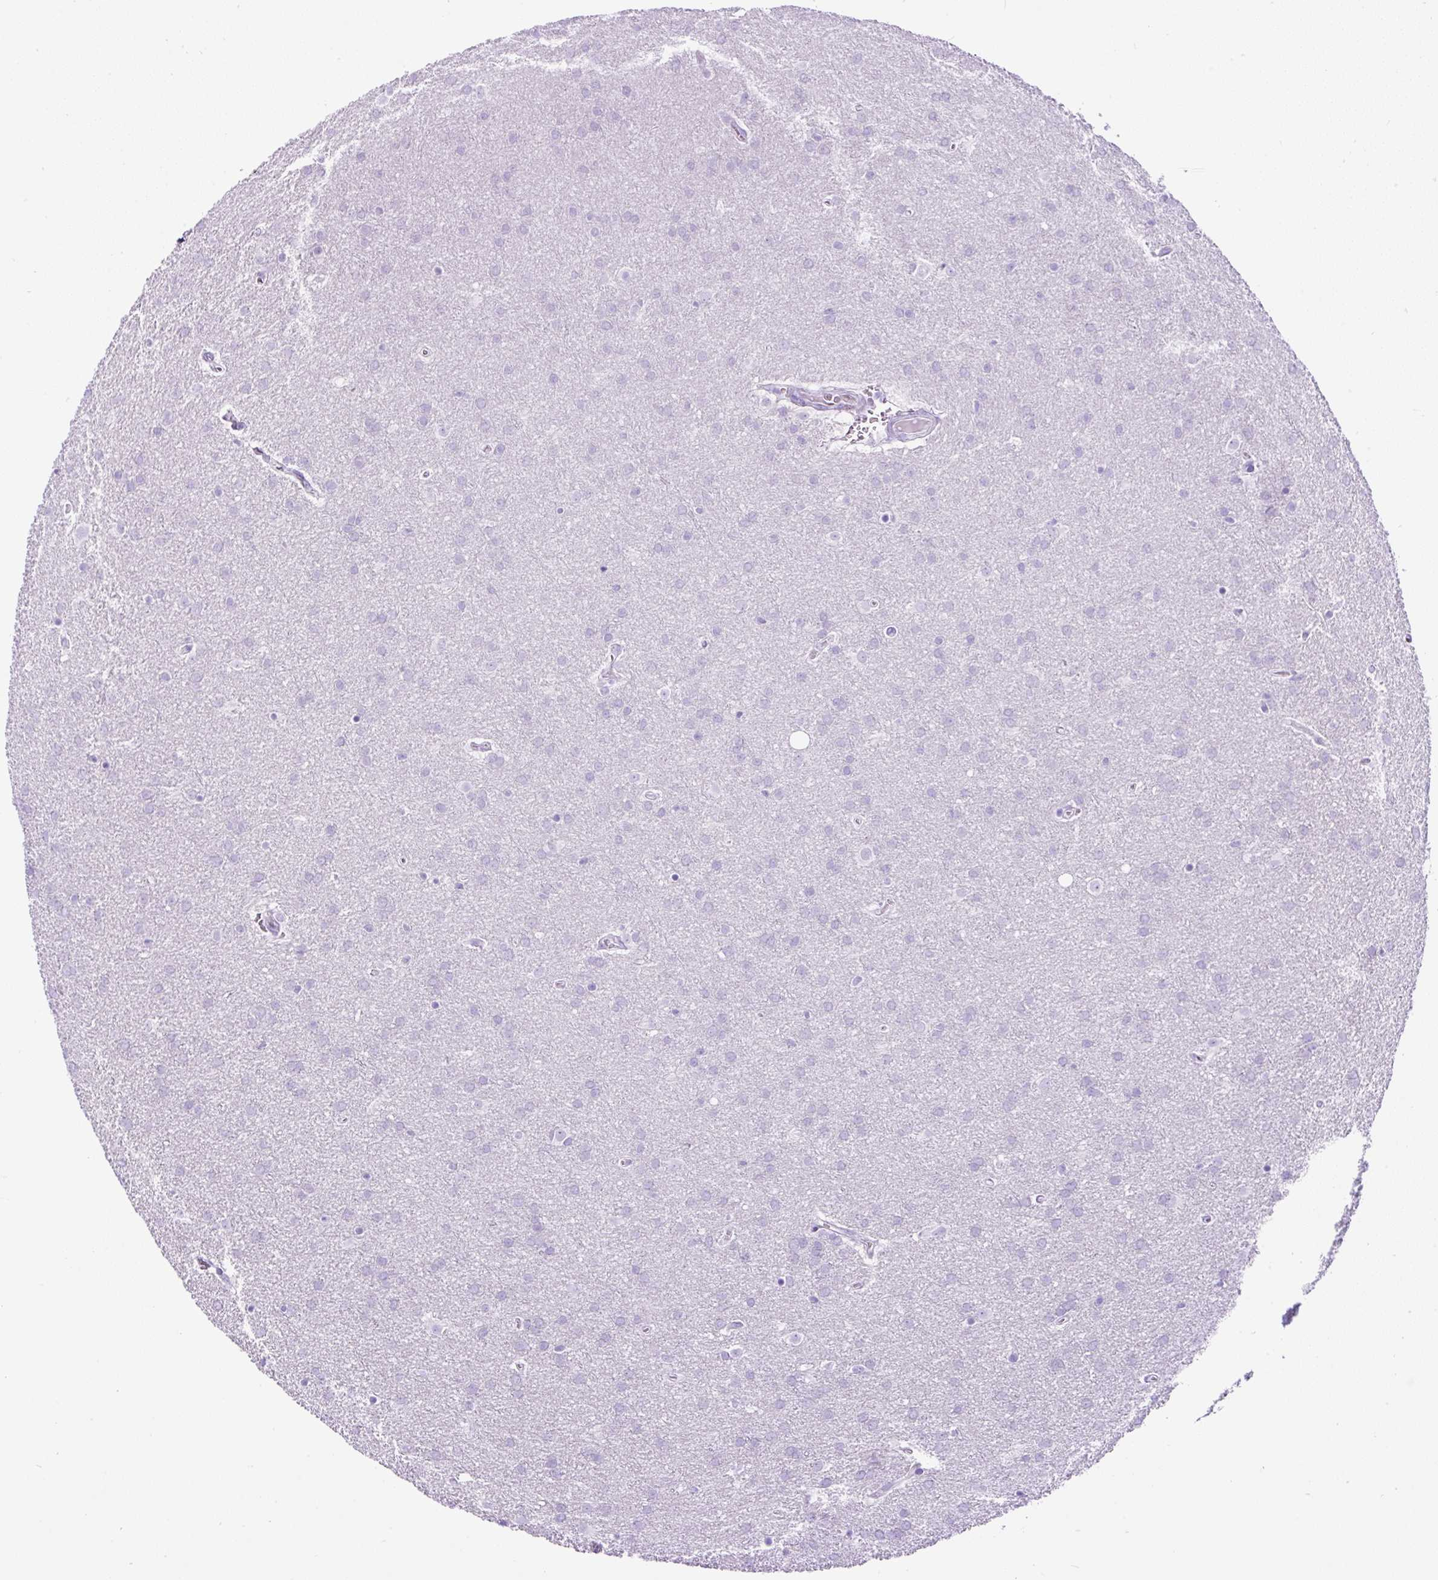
{"staining": {"intensity": "negative", "quantity": "none", "location": "none"}, "tissue": "glioma", "cell_type": "Tumor cells", "image_type": "cancer", "snomed": [{"axis": "morphology", "description": "Glioma, malignant, Low grade"}, {"axis": "topography", "description": "Brain"}], "caption": "DAB immunohistochemical staining of glioma displays no significant staining in tumor cells.", "gene": "PDIA2", "patient": {"sex": "female", "age": 32}}